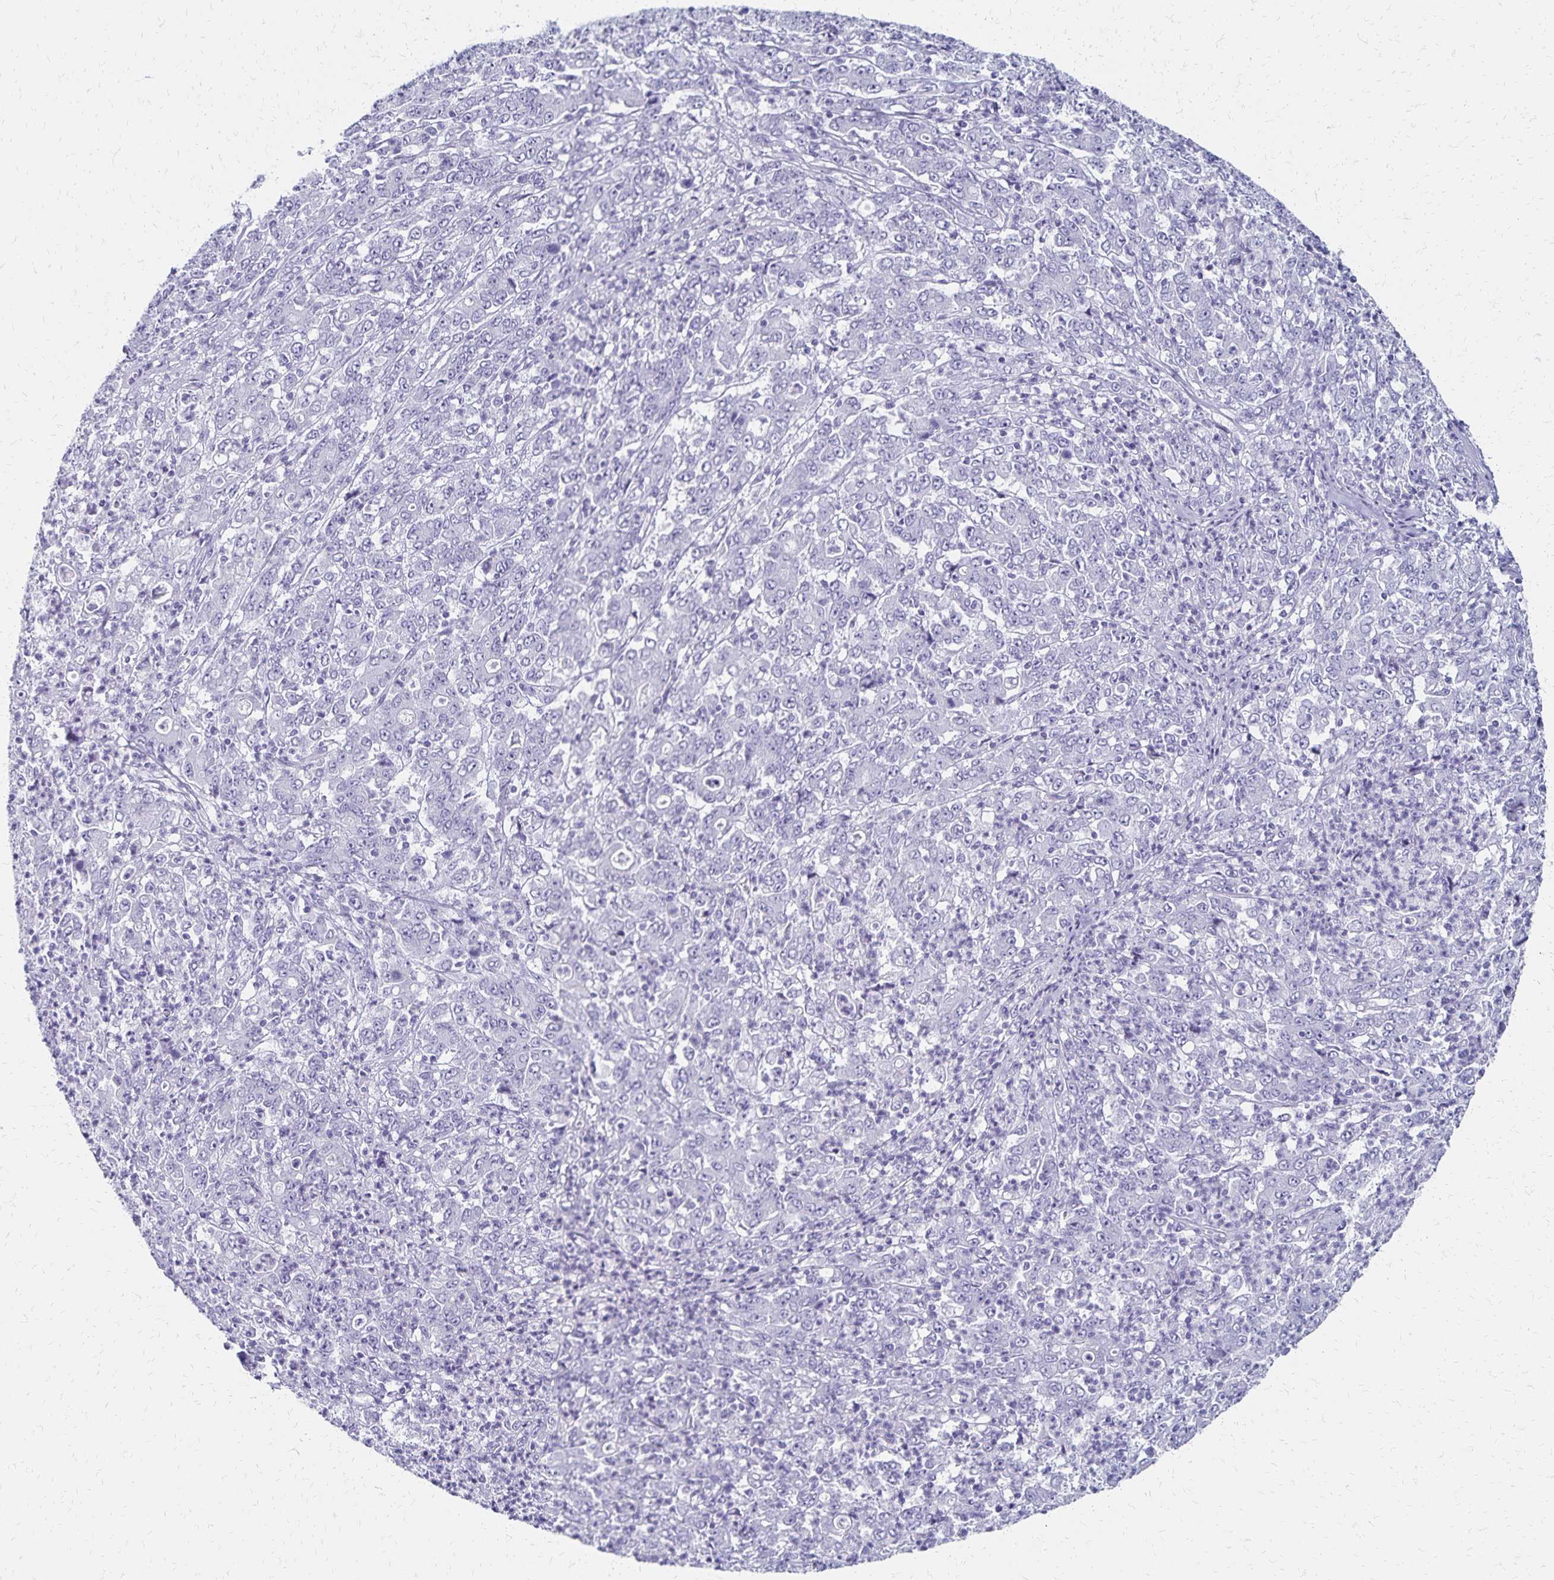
{"staining": {"intensity": "negative", "quantity": "none", "location": "none"}, "tissue": "stomach cancer", "cell_type": "Tumor cells", "image_type": "cancer", "snomed": [{"axis": "morphology", "description": "Adenocarcinoma, NOS"}, {"axis": "topography", "description": "Stomach, lower"}], "caption": "This is a photomicrograph of immunohistochemistry staining of adenocarcinoma (stomach), which shows no staining in tumor cells. (Stains: DAB immunohistochemistry (IHC) with hematoxylin counter stain, Microscopy: brightfield microscopy at high magnification).", "gene": "GIP", "patient": {"sex": "female", "age": 71}}